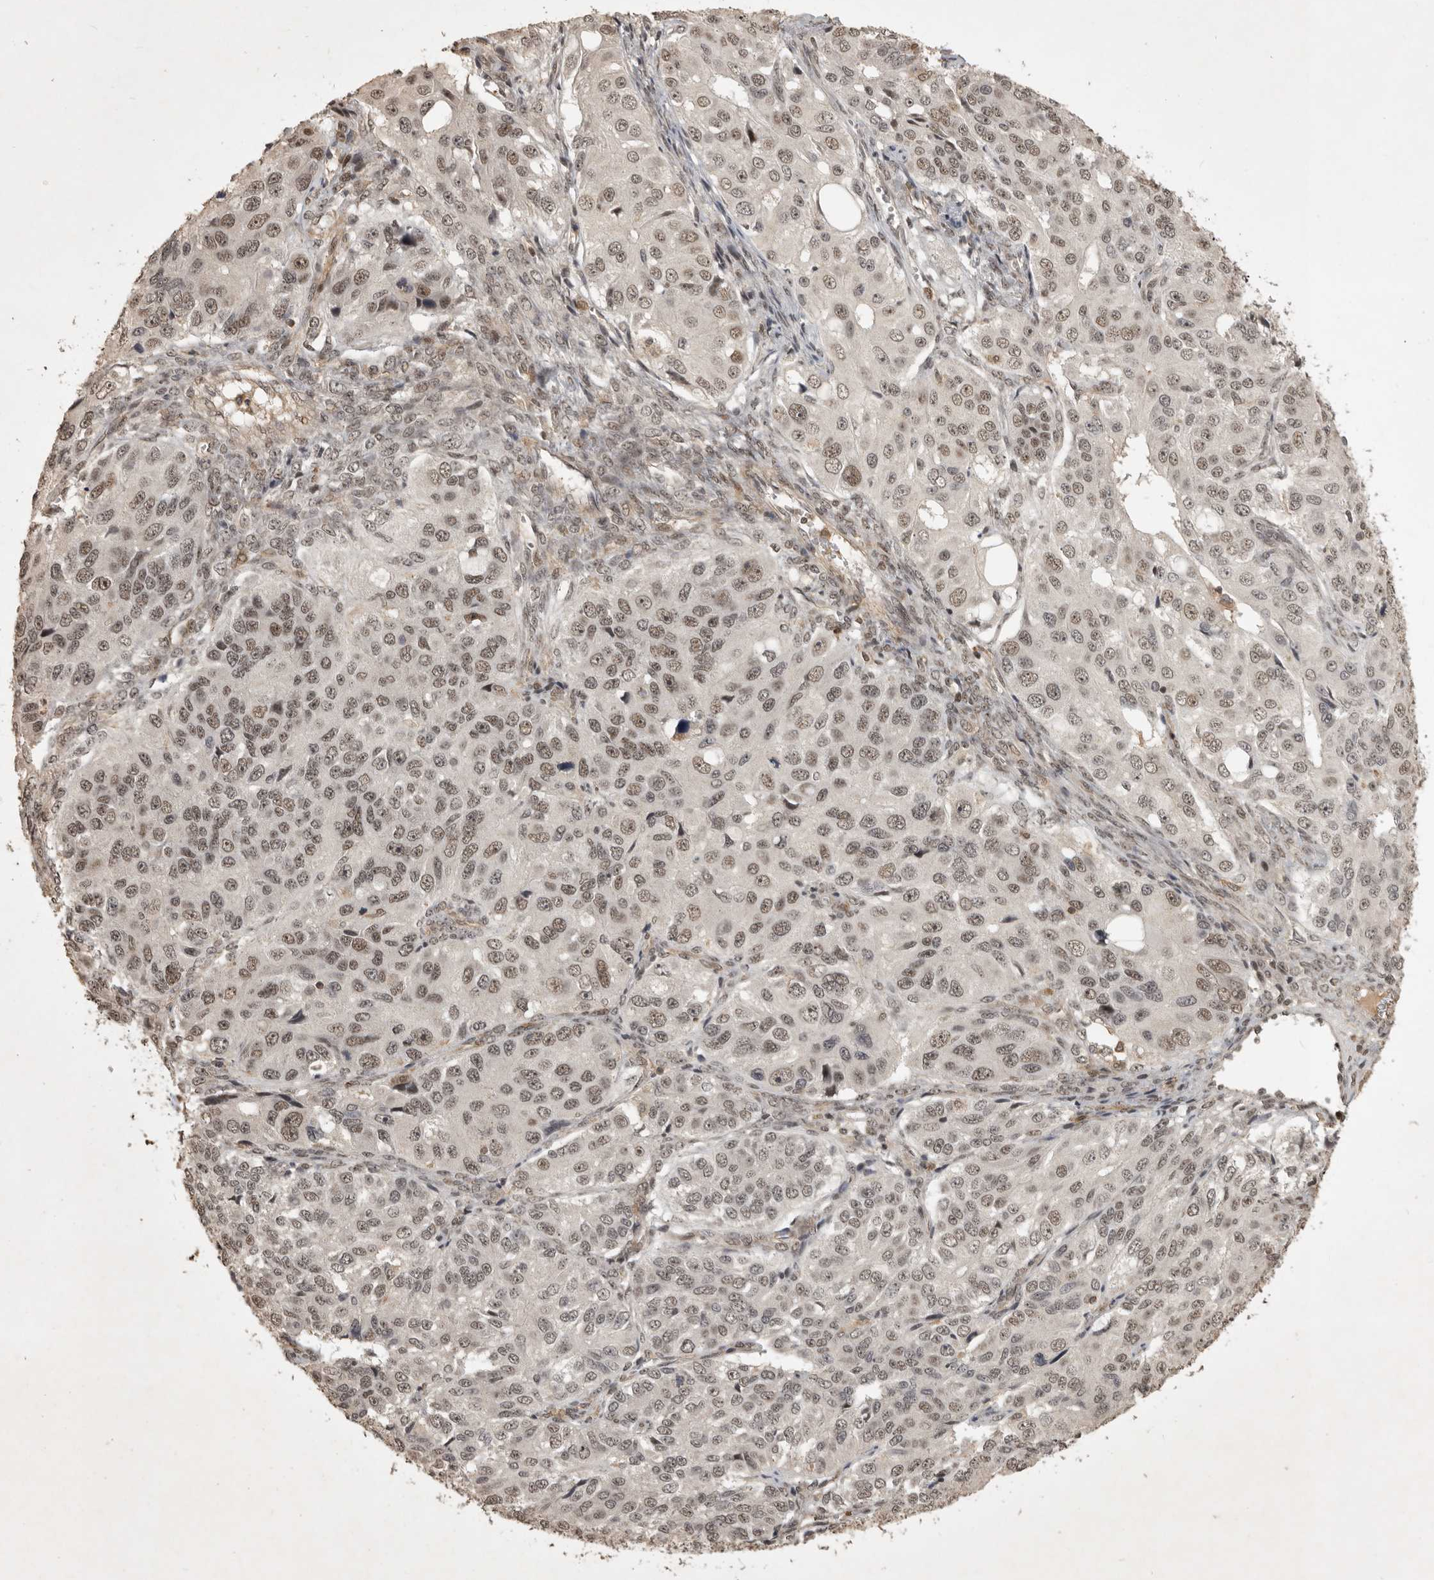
{"staining": {"intensity": "weak", "quantity": ">75%", "location": "nuclear"}, "tissue": "ovarian cancer", "cell_type": "Tumor cells", "image_type": "cancer", "snomed": [{"axis": "morphology", "description": "Carcinoma, endometroid"}, {"axis": "topography", "description": "Ovary"}], "caption": "Immunohistochemistry (IHC) photomicrograph of human endometroid carcinoma (ovarian) stained for a protein (brown), which shows low levels of weak nuclear positivity in about >75% of tumor cells.", "gene": "CBLL1", "patient": {"sex": "female", "age": 51}}